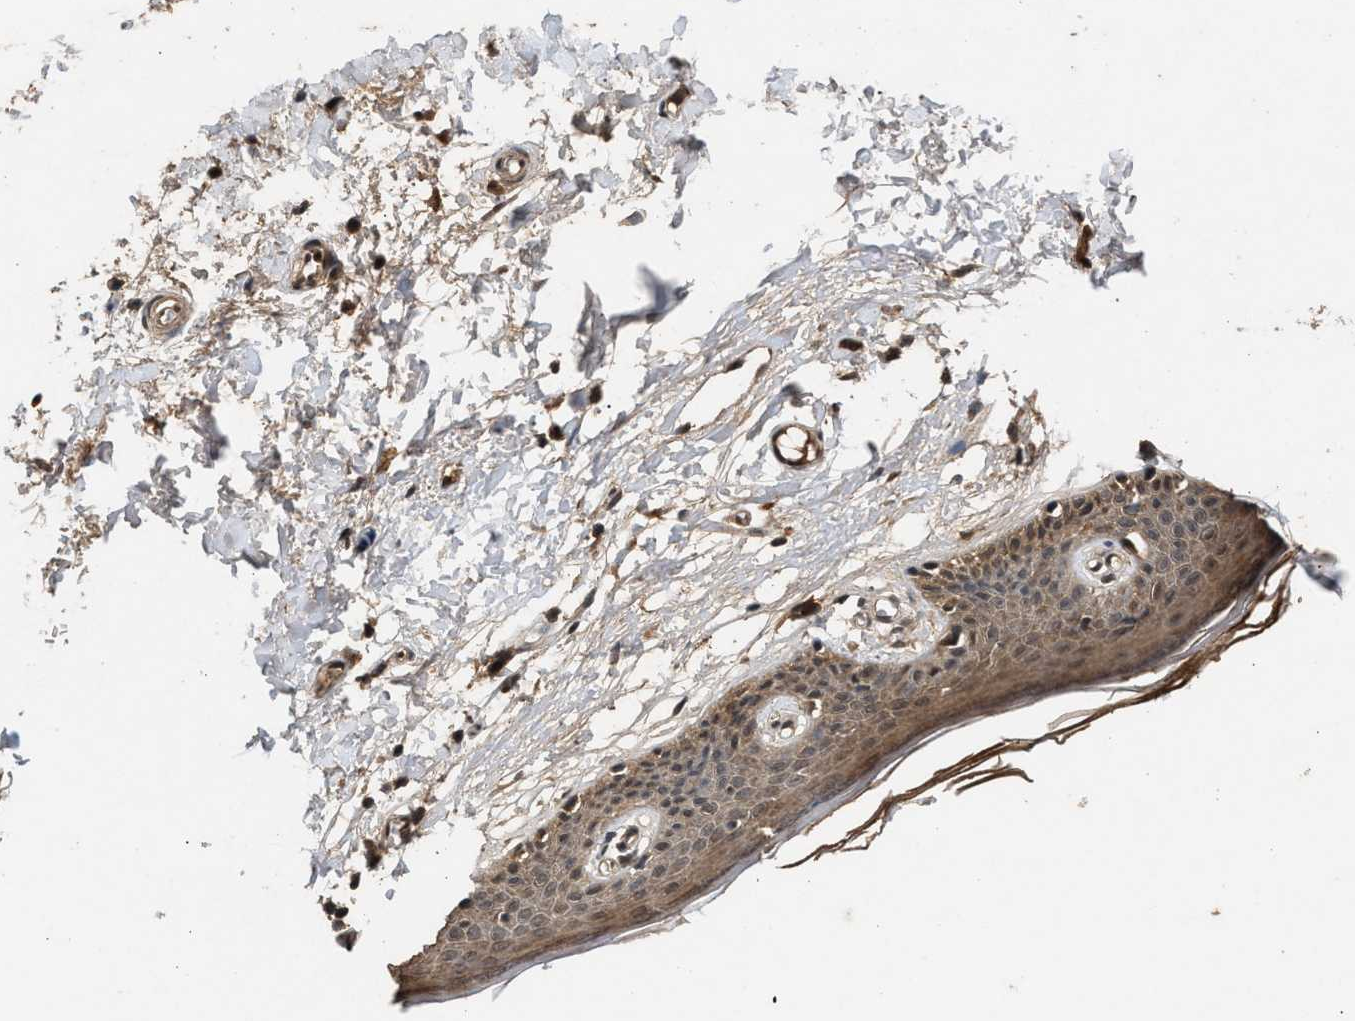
{"staining": {"intensity": "moderate", "quantity": ">75%", "location": "cytoplasmic/membranous,nuclear"}, "tissue": "skin", "cell_type": "Epidermal cells", "image_type": "normal", "snomed": [{"axis": "morphology", "description": "Normal tissue, NOS"}, {"axis": "topography", "description": "Vulva"}], "caption": "Skin stained with a brown dye demonstrates moderate cytoplasmic/membranous,nuclear positive expression in about >75% of epidermal cells.", "gene": "RUSC2", "patient": {"sex": "female", "age": 54}}